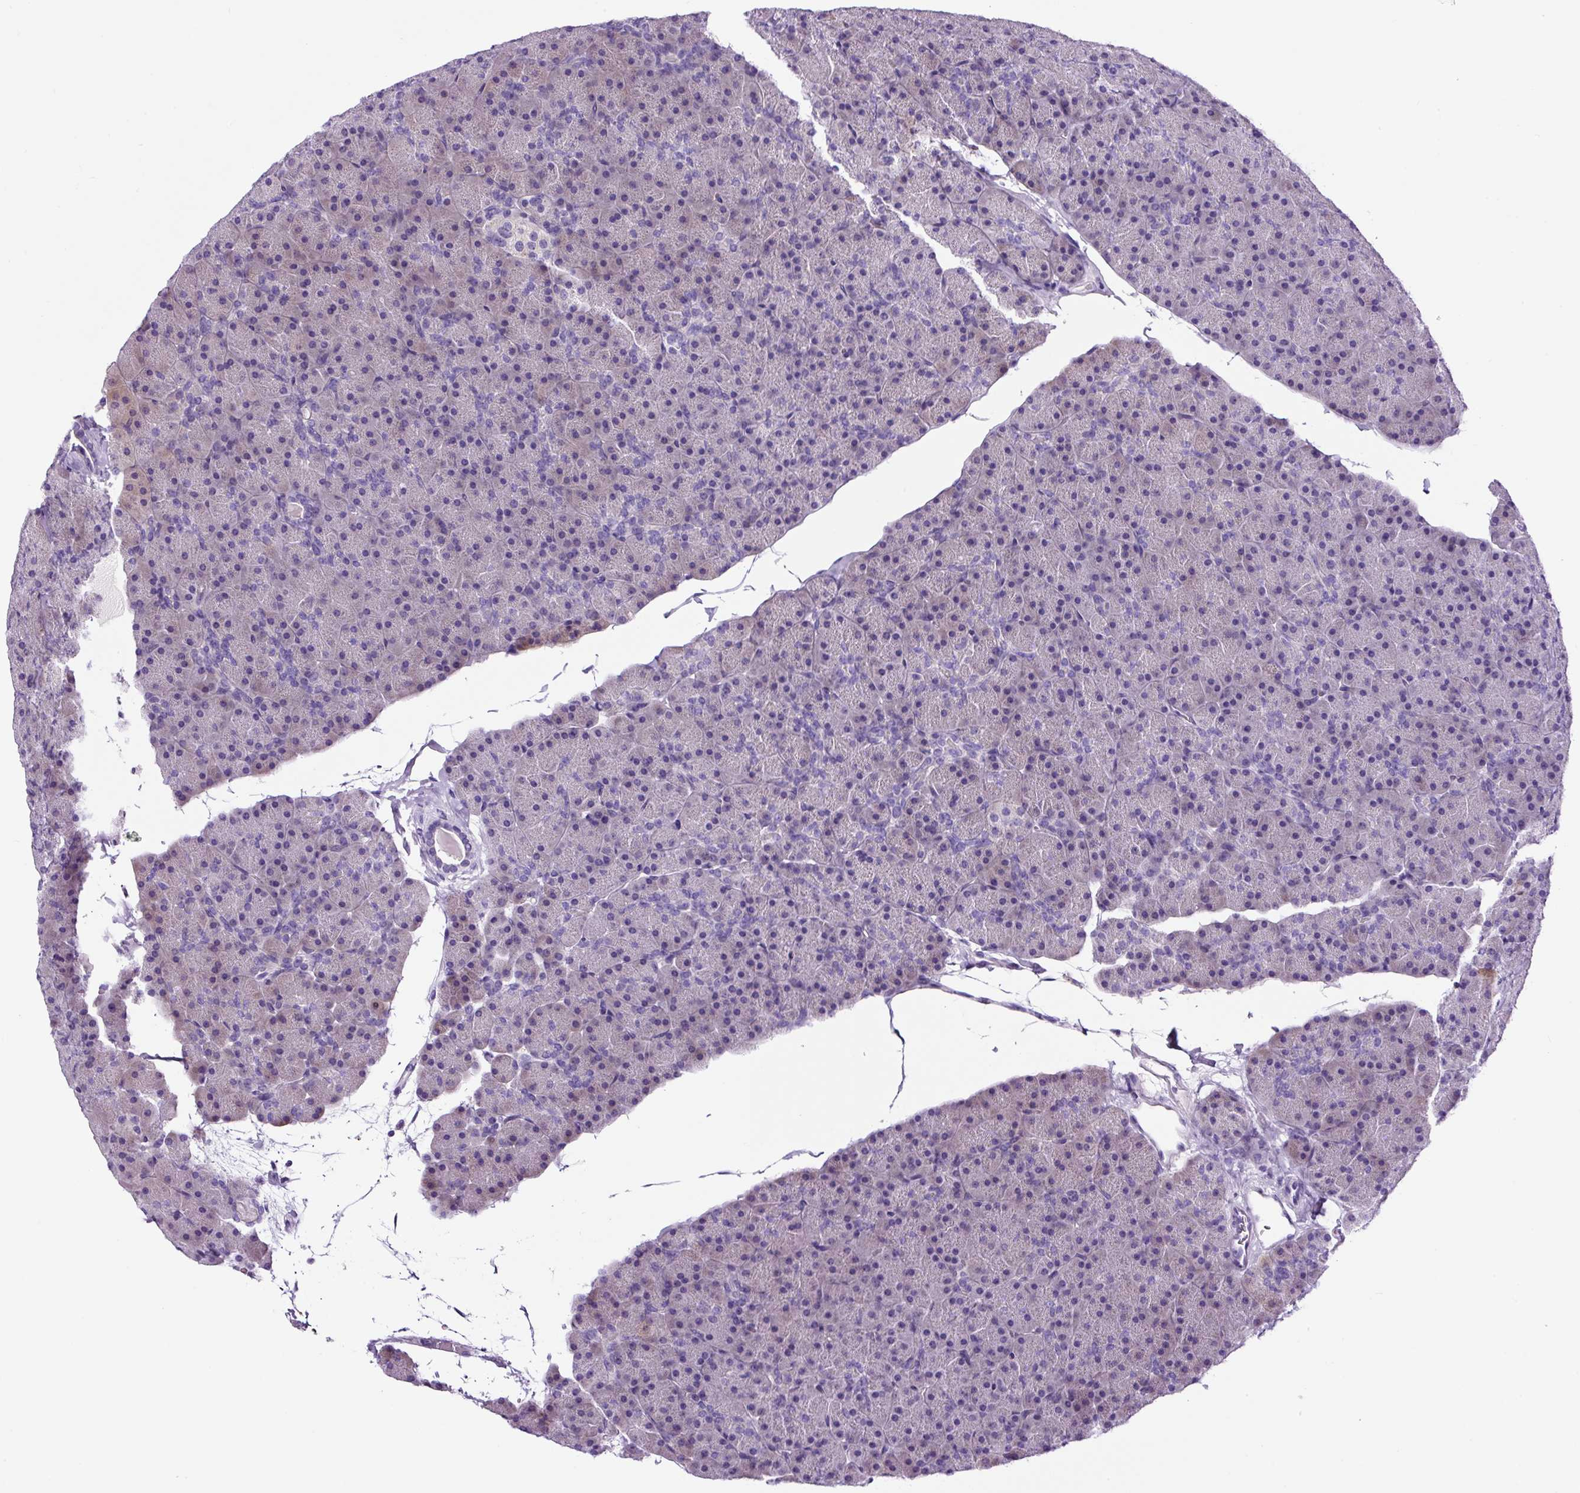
{"staining": {"intensity": "negative", "quantity": "none", "location": "none"}, "tissue": "pancreas", "cell_type": "Exocrine glandular cells", "image_type": "normal", "snomed": [{"axis": "morphology", "description": "Normal tissue, NOS"}, {"axis": "topography", "description": "Pancreas"}], "caption": "DAB immunohistochemical staining of benign pancreas demonstrates no significant expression in exocrine glandular cells.", "gene": "SP8", "patient": {"sex": "male", "age": 36}}